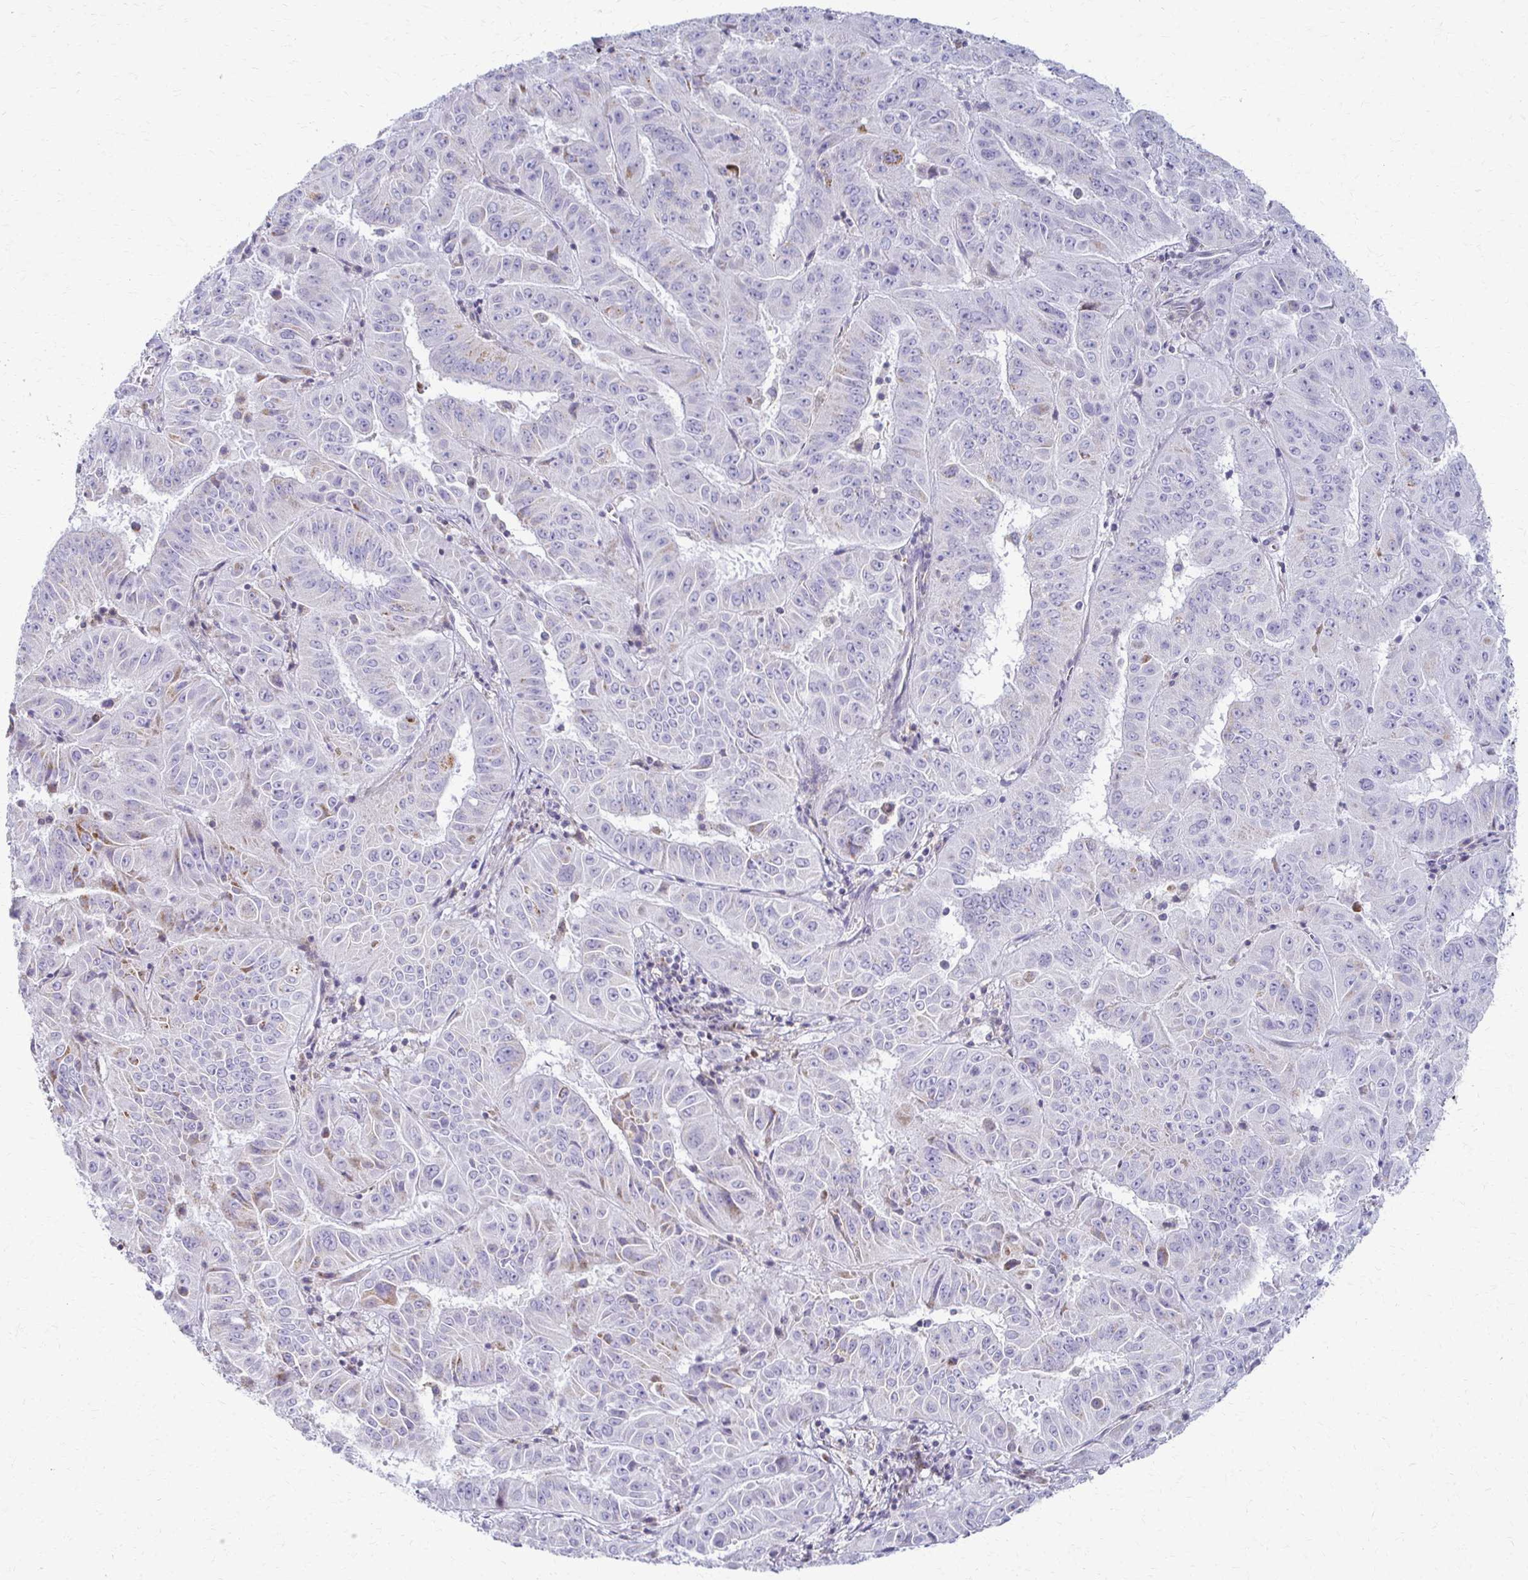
{"staining": {"intensity": "negative", "quantity": "none", "location": "none"}, "tissue": "pancreatic cancer", "cell_type": "Tumor cells", "image_type": "cancer", "snomed": [{"axis": "morphology", "description": "Adenocarcinoma, NOS"}, {"axis": "topography", "description": "Pancreas"}], "caption": "Immunohistochemistry image of neoplastic tissue: pancreatic cancer stained with DAB (3,3'-diaminobenzidine) reveals no significant protein staining in tumor cells.", "gene": "FCGR2B", "patient": {"sex": "male", "age": 63}}